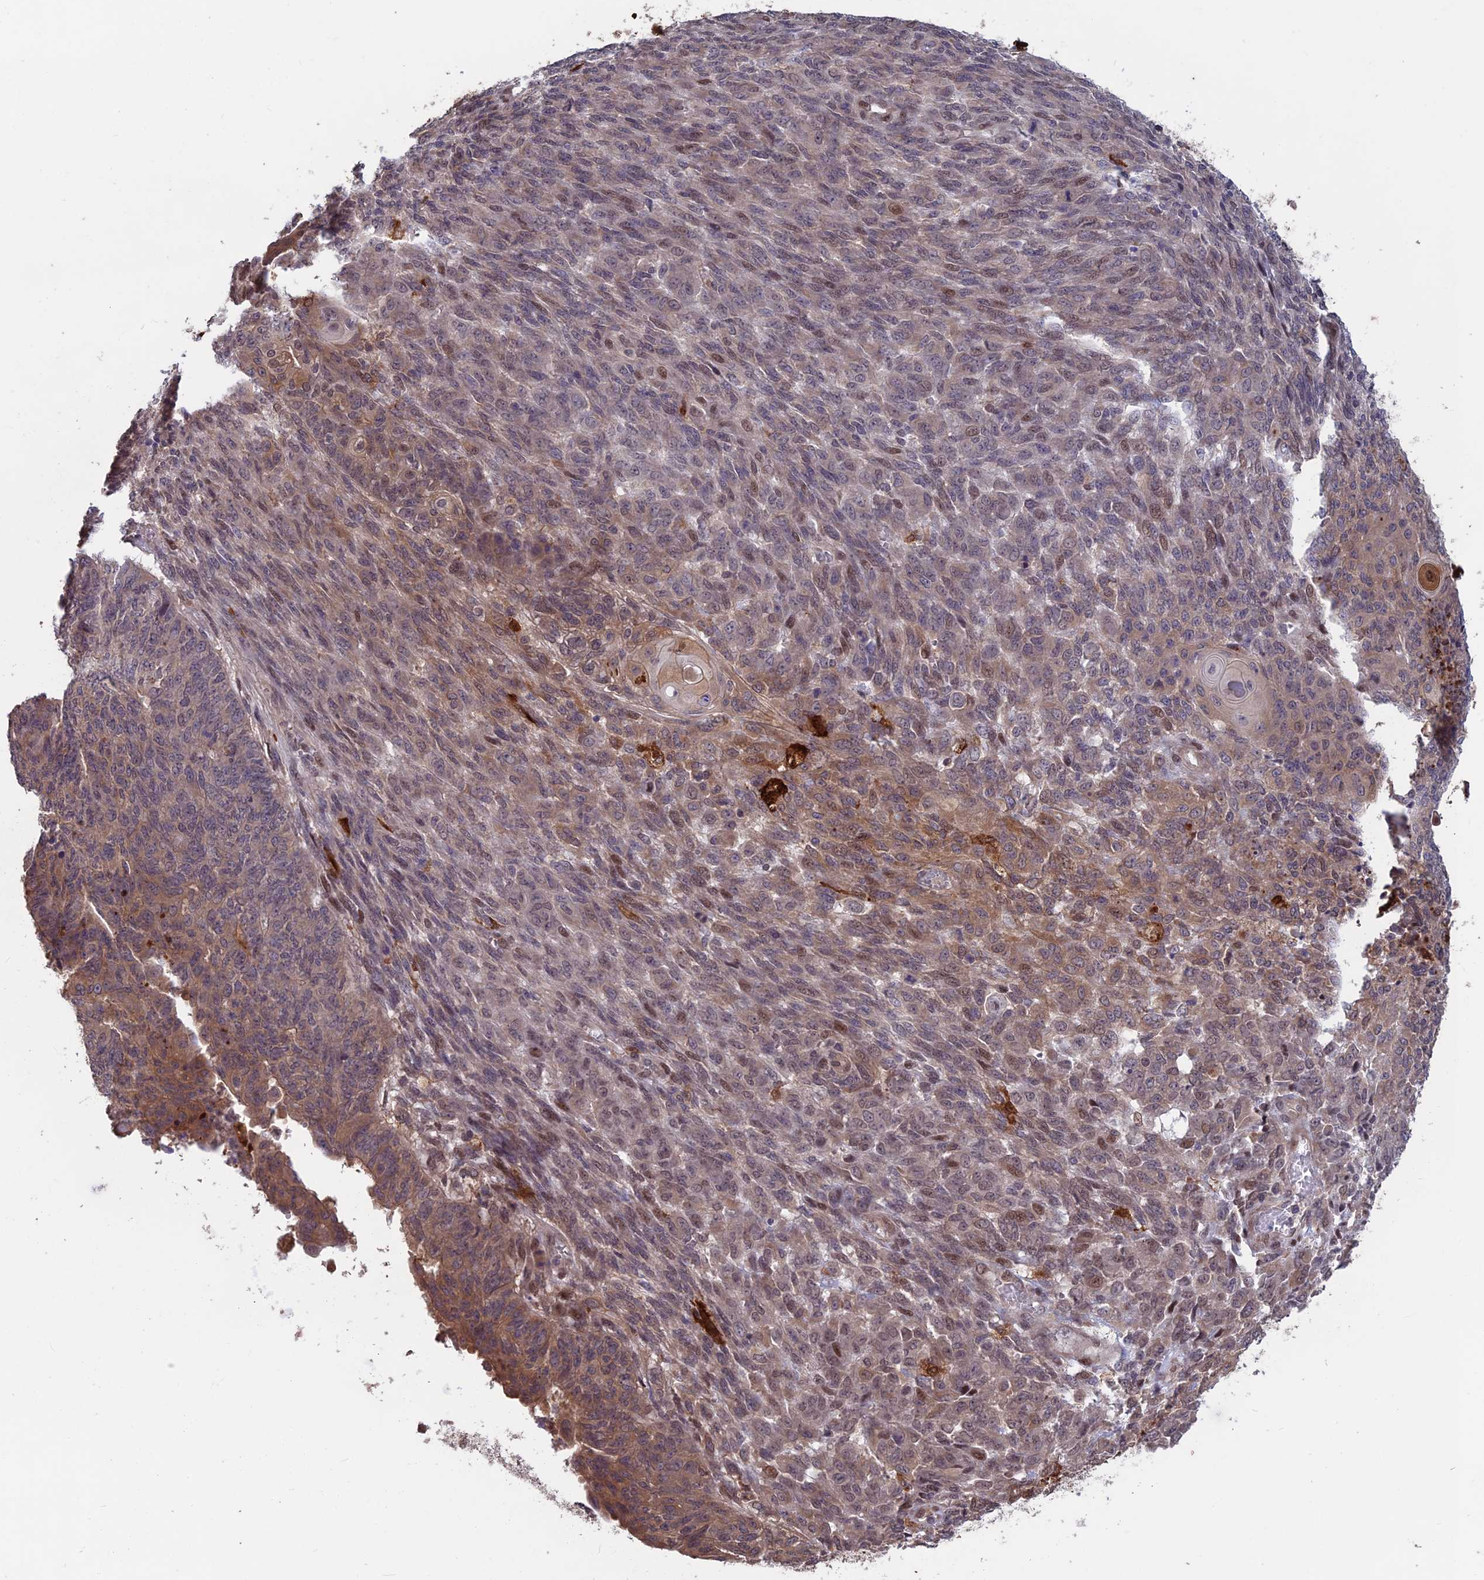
{"staining": {"intensity": "weak", "quantity": "<25%", "location": "cytoplasmic/membranous,nuclear"}, "tissue": "endometrial cancer", "cell_type": "Tumor cells", "image_type": "cancer", "snomed": [{"axis": "morphology", "description": "Adenocarcinoma, NOS"}, {"axis": "topography", "description": "Endometrium"}], "caption": "A high-resolution micrograph shows immunohistochemistry (IHC) staining of adenocarcinoma (endometrial), which reveals no significant expression in tumor cells.", "gene": "MAST2", "patient": {"sex": "female", "age": 32}}